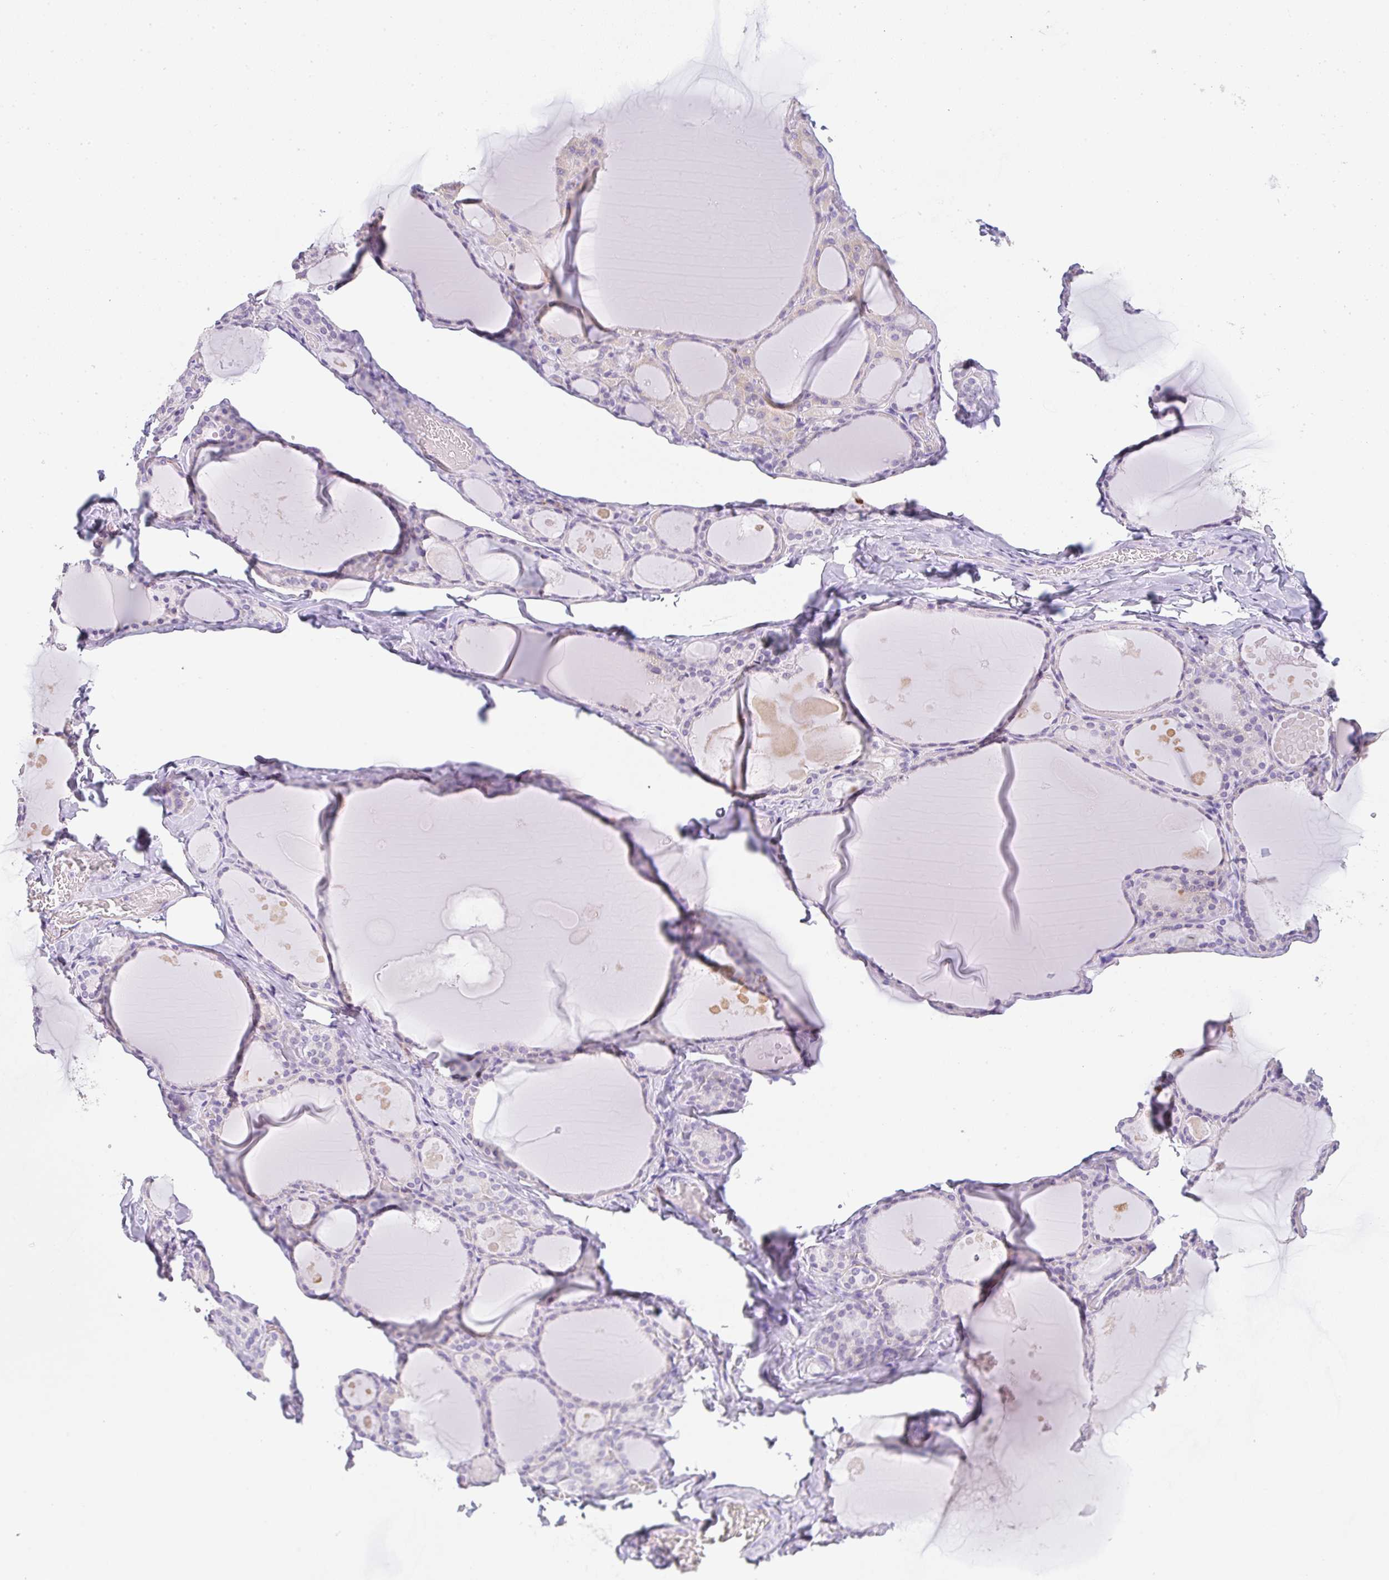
{"staining": {"intensity": "negative", "quantity": "none", "location": "none"}, "tissue": "thyroid gland", "cell_type": "Glandular cells", "image_type": "normal", "snomed": [{"axis": "morphology", "description": "Normal tissue, NOS"}, {"axis": "topography", "description": "Thyroid gland"}], "caption": "Histopathology image shows no protein staining in glandular cells of unremarkable thyroid gland.", "gene": "LPAR4", "patient": {"sex": "male", "age": 56}}